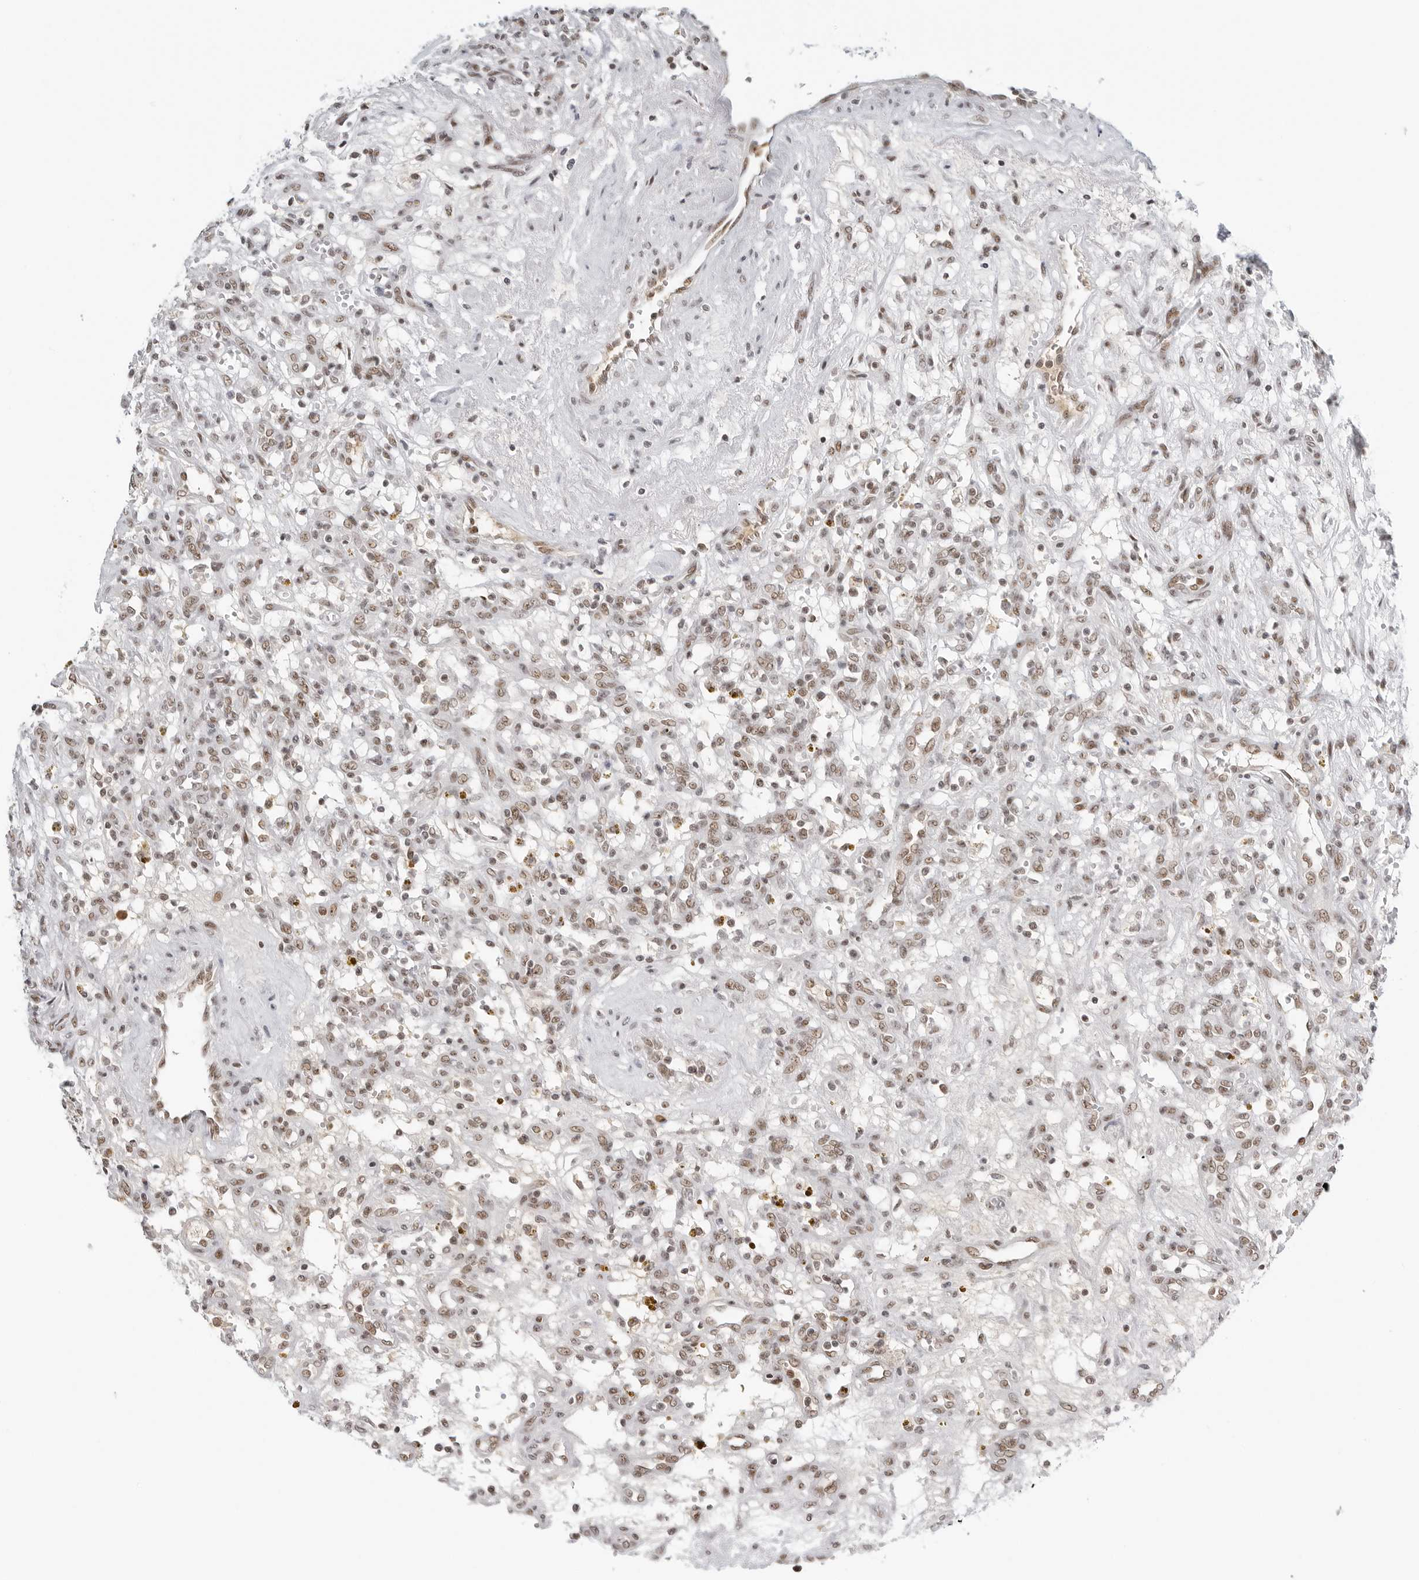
{"staining": {"intensity": "moderate", "quantity": ">75%", "location": "nuclear"}, "tissue": "renal cancer", "cell_type": "Tumor cells", "image_type": "cancer", "snomed": [{"axis": "morphology", "description": "Adenocarcinoma, NOS"}, {"axis": "topography", "description": "Kidney"}], "caption": "Immunohistochemistry (IHC) staining of renal adenocarcinoma, which demonstrates medium levels of moderate nuclear positivity in about >75% of tumor cells indicating moderate nuclear protein staining. The staining was performed using DAB (brown) for protein detection and nuclei were counterstained in hematoxylin (blue).", "gene": "WRAP53", "patient": {"sex": "female", "age": 57}}